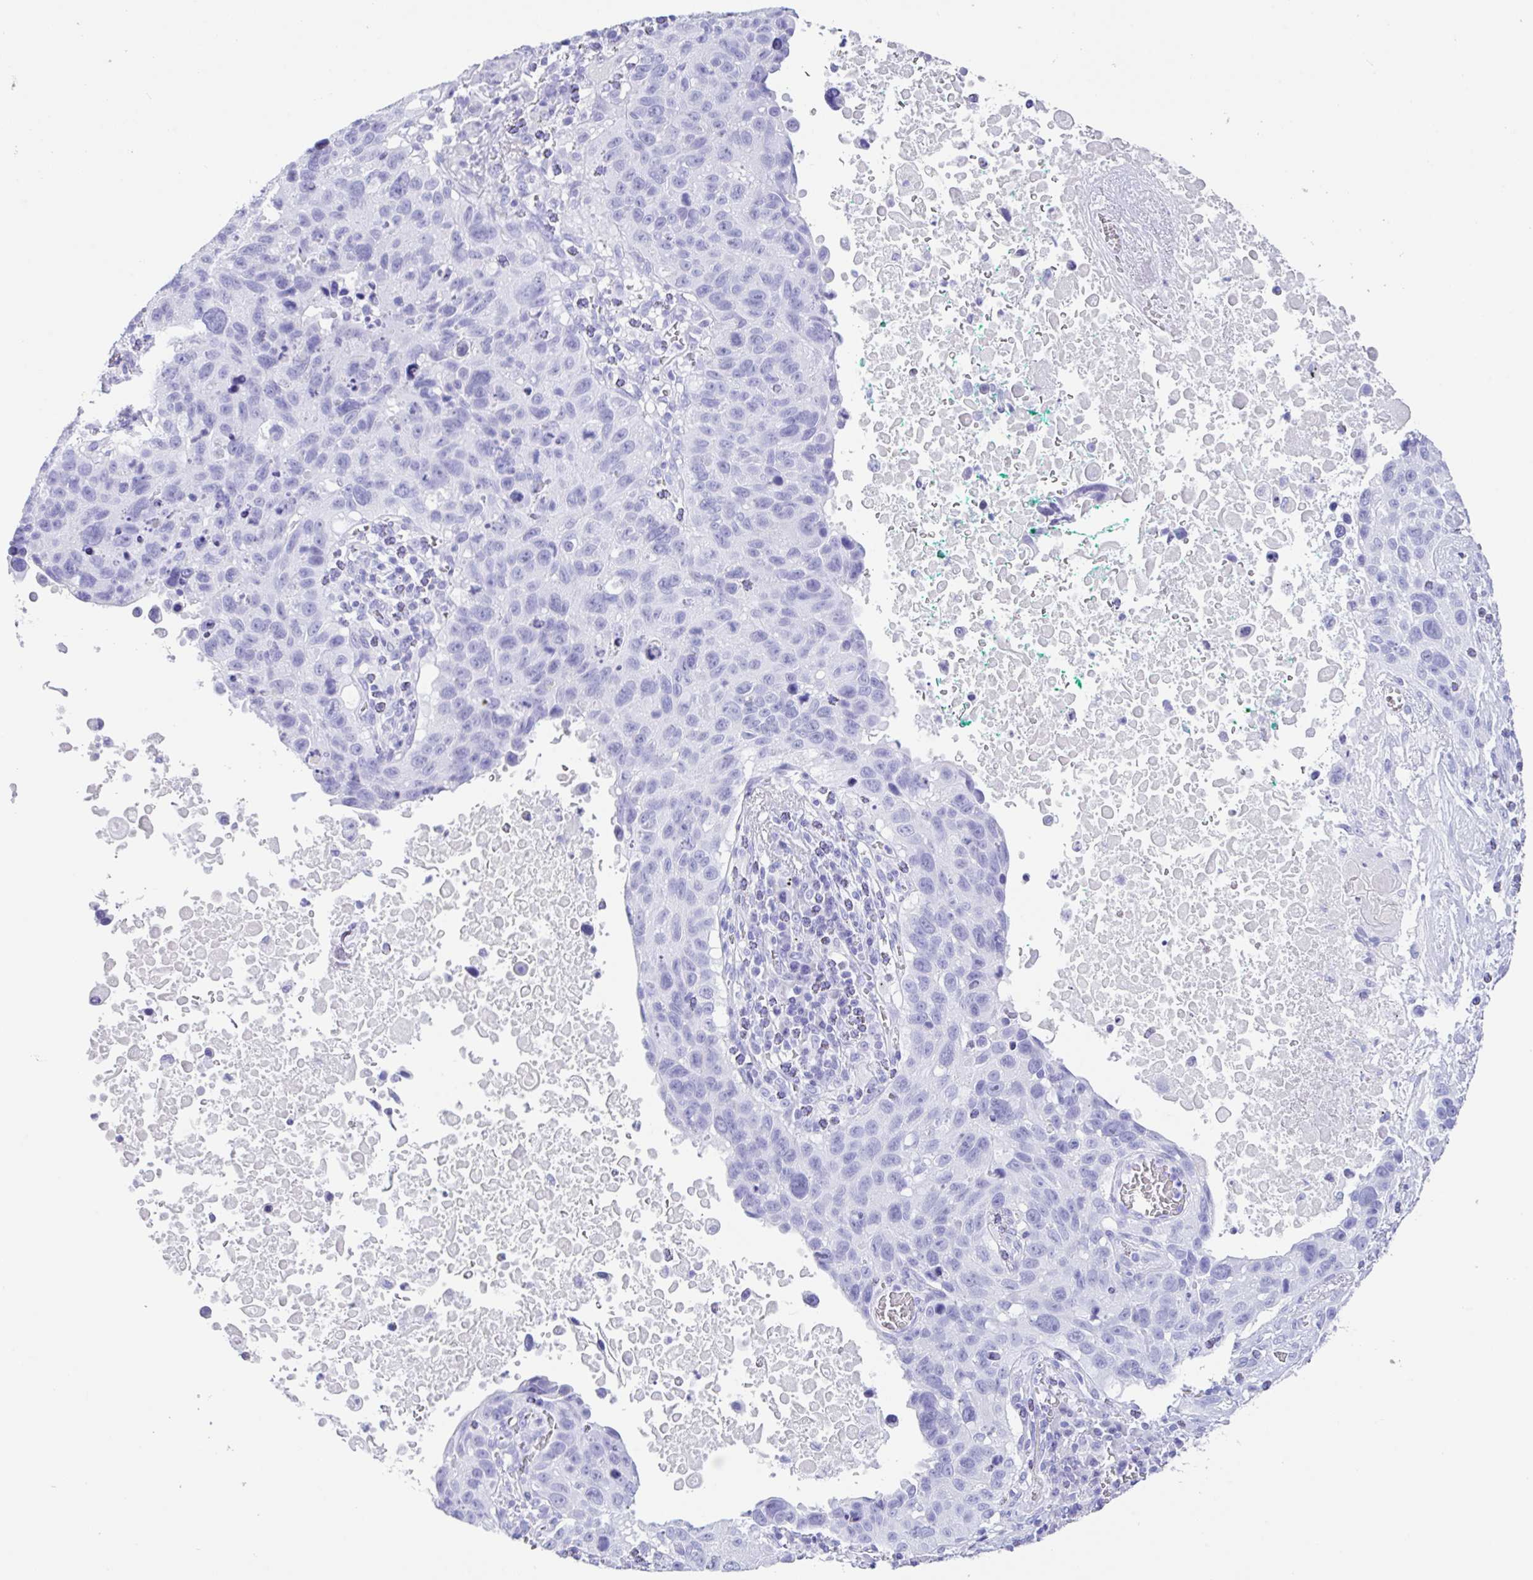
{"staining": {"intensity": "negative", "quantity": "none", "location": "none"}, "tissue": "lung cancer", "cell_type": "Tumor cells", "image_type": "cancer", "snomed": [{"axis": "morphology", "description": "Squamous cell carcinoma, NOS"}, {"axis": "topography", "description": "Lung"}], "caption": "The immunohistochemistry (IHC) photomicrograph has no significant expression in tumor cells of lung cancer (squamous cell carcinoma) tissue. The staining was performed using DAB to visualize the protein expression in brown, while the nuclei were stained in blue with hematoxylin (Magnification: 20x).", "gene": "CPA1", "patient": {"sex": "male", "age": 66}}